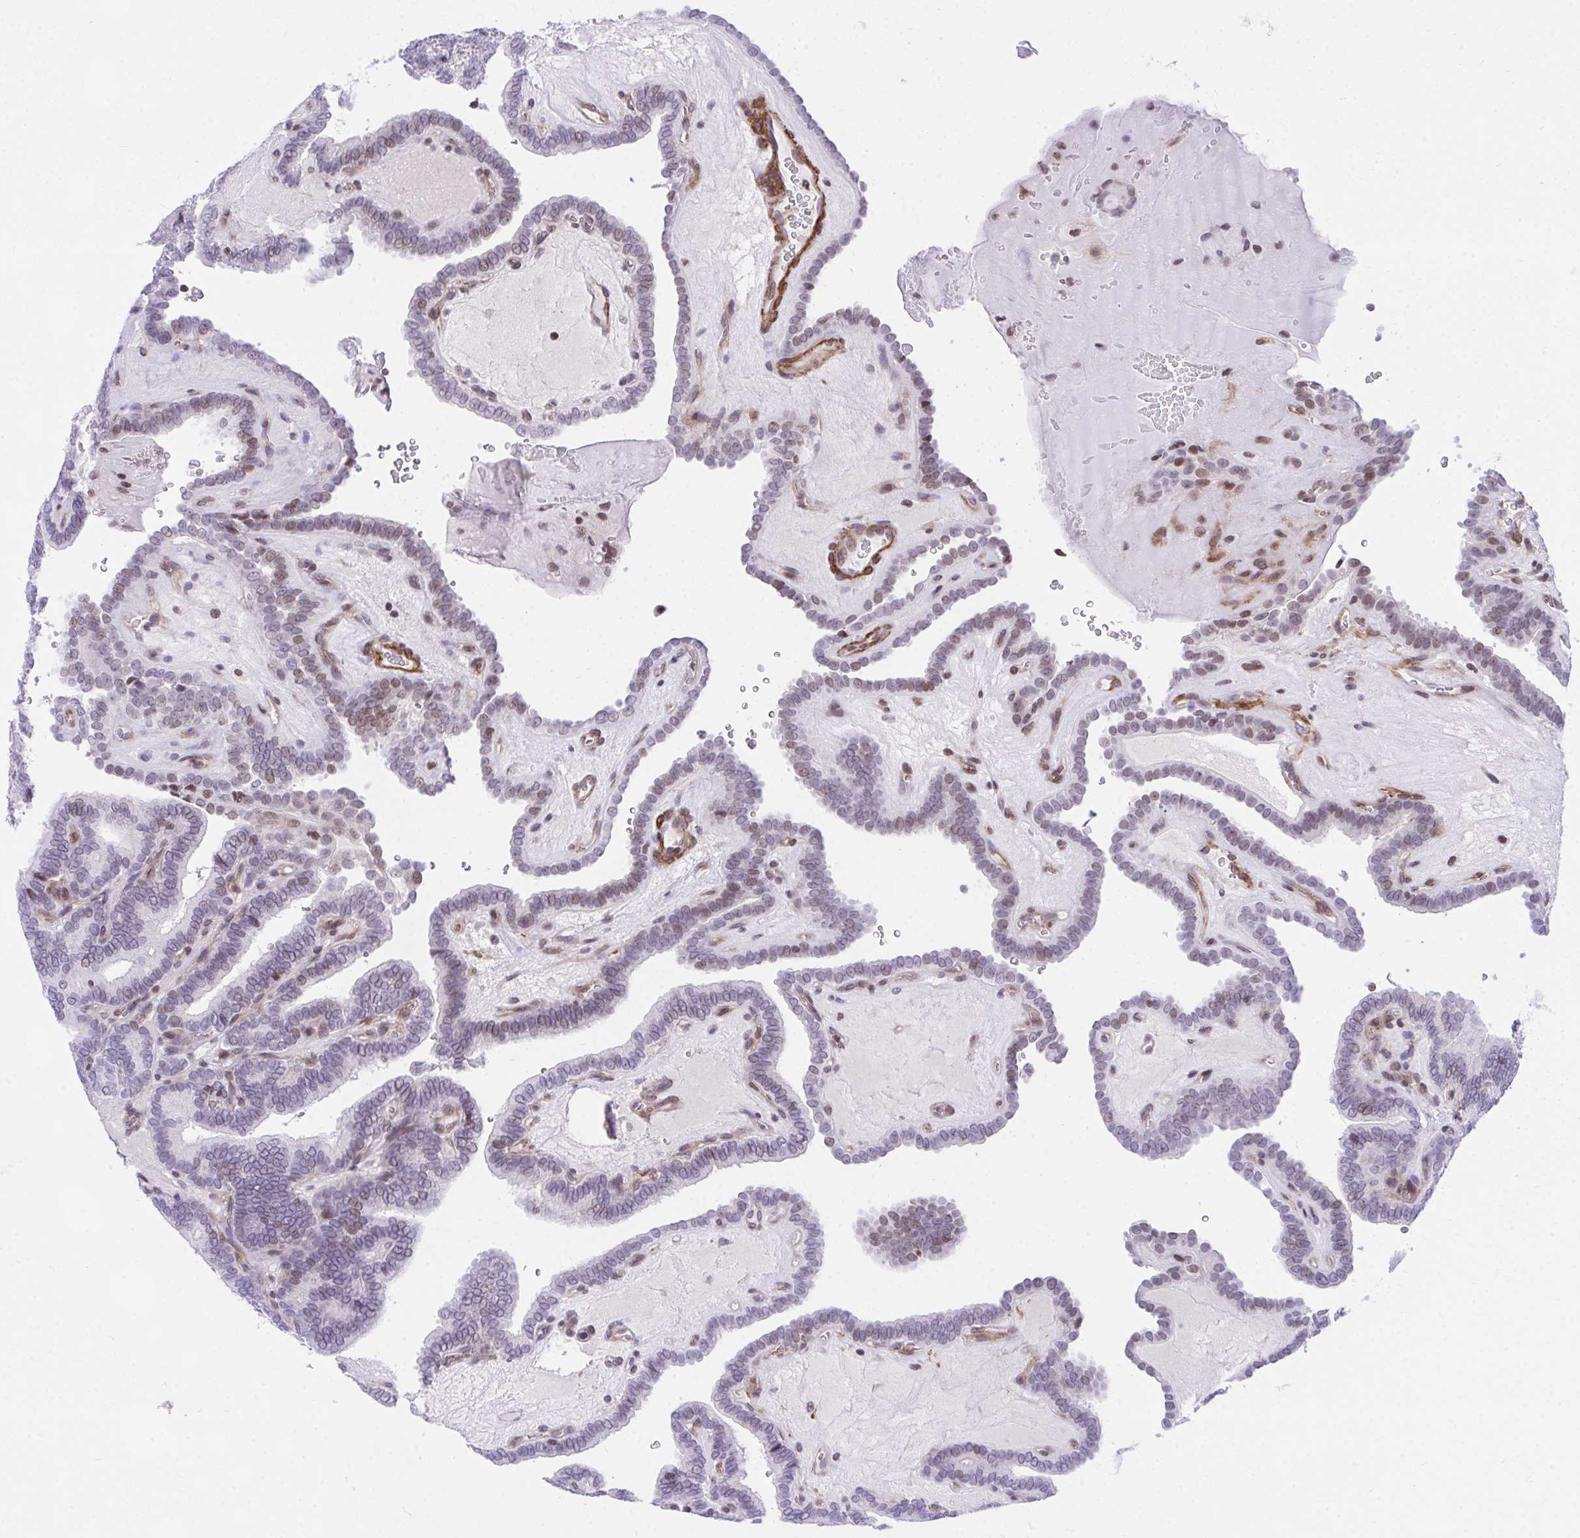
{"staining": {"intensity": "moderate", "quantity": "<25%", "location": "nuclear"}, "tissue": "thyroid cancer", "cell_type": "Tumor cells", "image_type": "cancer", "snomed": [{"axis": "morphology", "description": "Papillary adenocarcinoma, NOS"}, {"axis": "topography", "description": "Thyroid gland"}], "caption": "IHC micrograph of human papillary adenocarcinoma (thyroid) stained for a protein (brown), which shows low levels of moderate nuclear positivity in about <25% of tumor cells.", "gene": "KCNN4", "patient": {"sex": "female", "age": 21}}